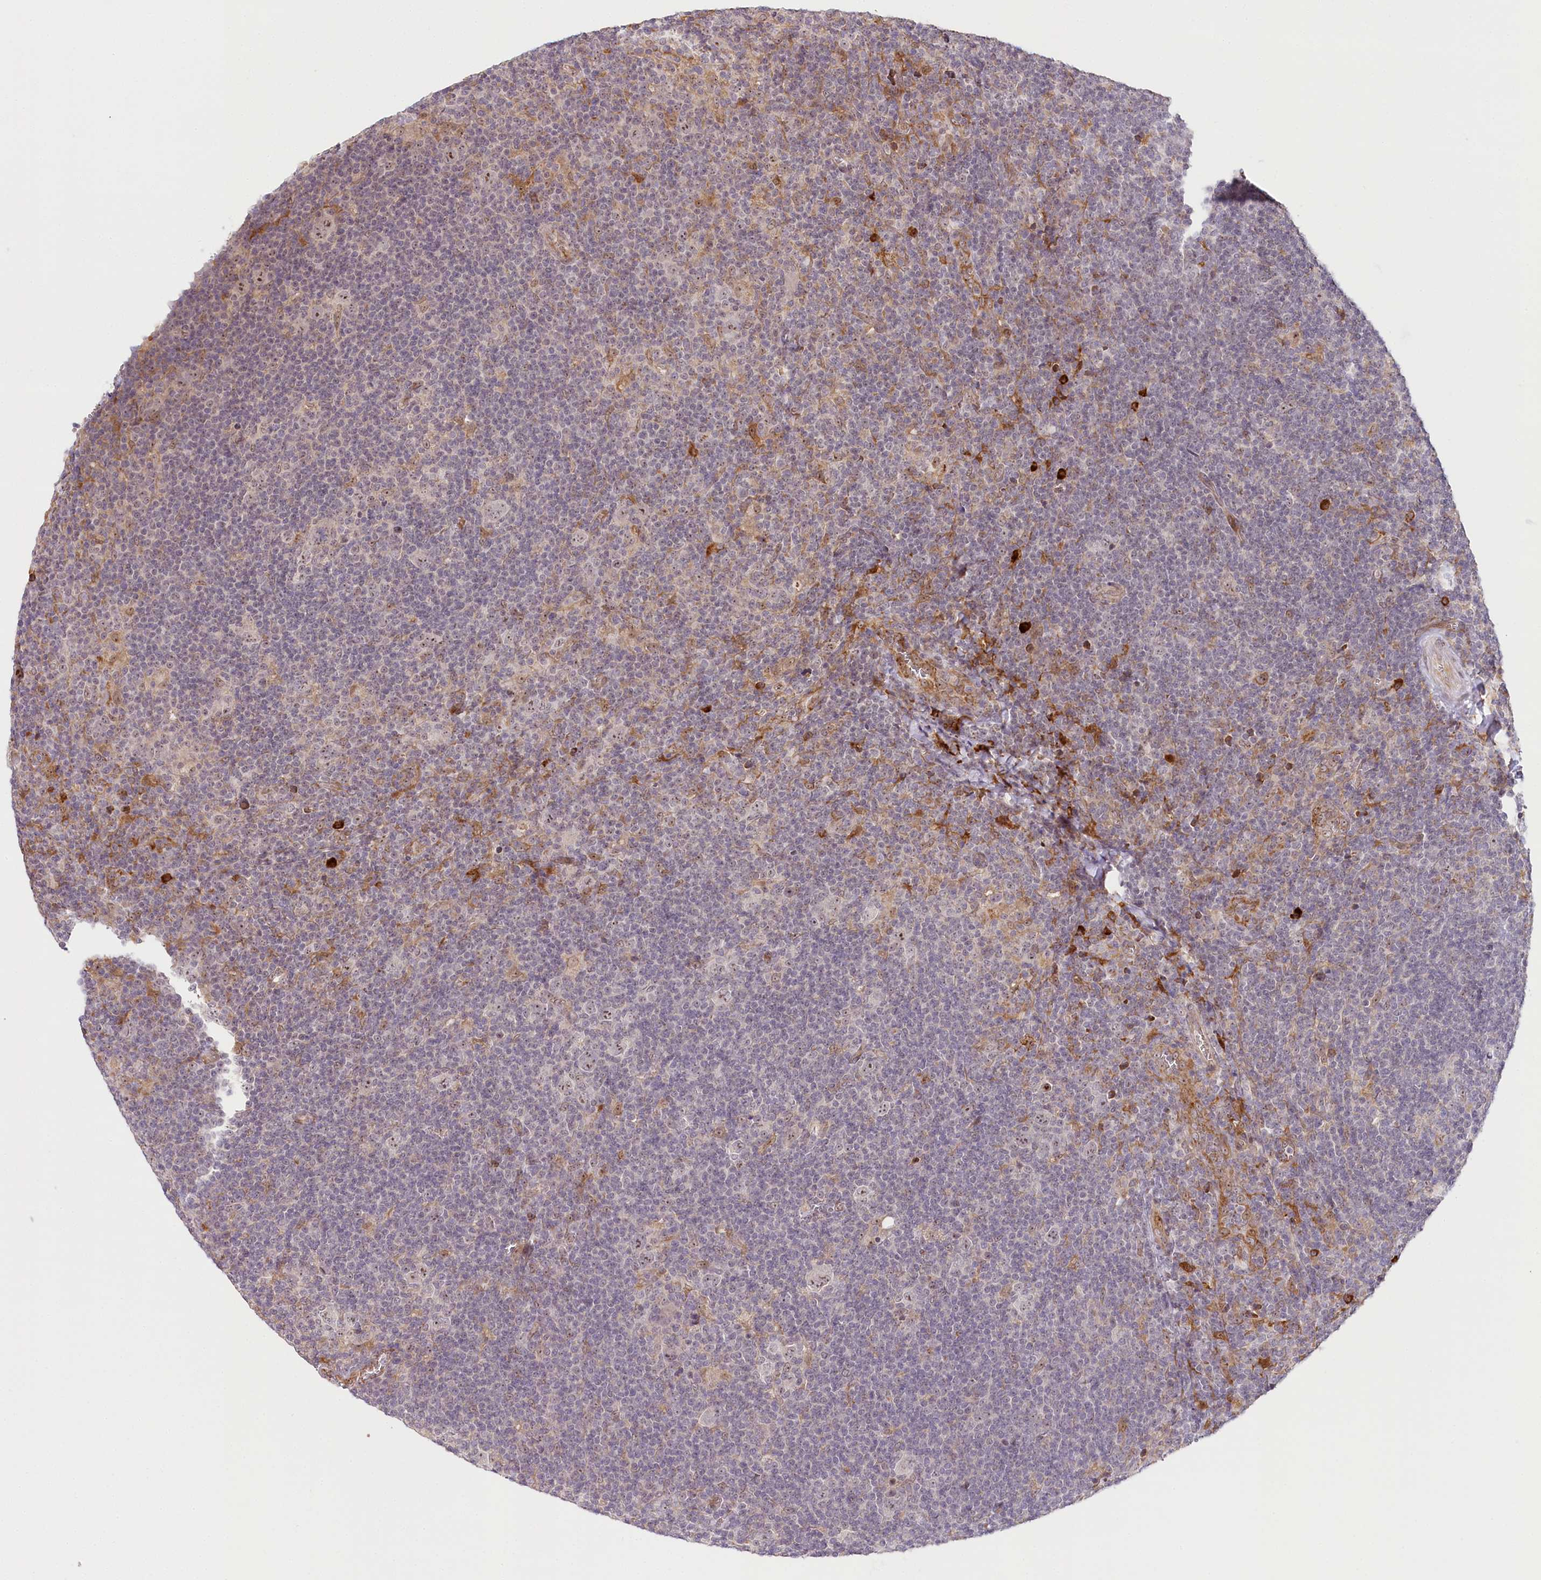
{"staining": {"intensity": "moderate", "quantity": "25%-75%", "location": "nuclear"}, "tissue": "lymphoma", "cell_type": "Tumor cells", "image_type": "cancer", "snomed": [{"axis": "morphology", "description": "Hodgkin's disease, NOS"}, {"axis": "topography", "description": "Lymph node"}], "caption": "There is medium levels of moderate nuclear positivity in tumor cells of Hodgkin's disease, as demonstrated by immunohistochemical staining (brown color).", "gene": "WDR36", "patient": {"sex": "female", "age": 57}}